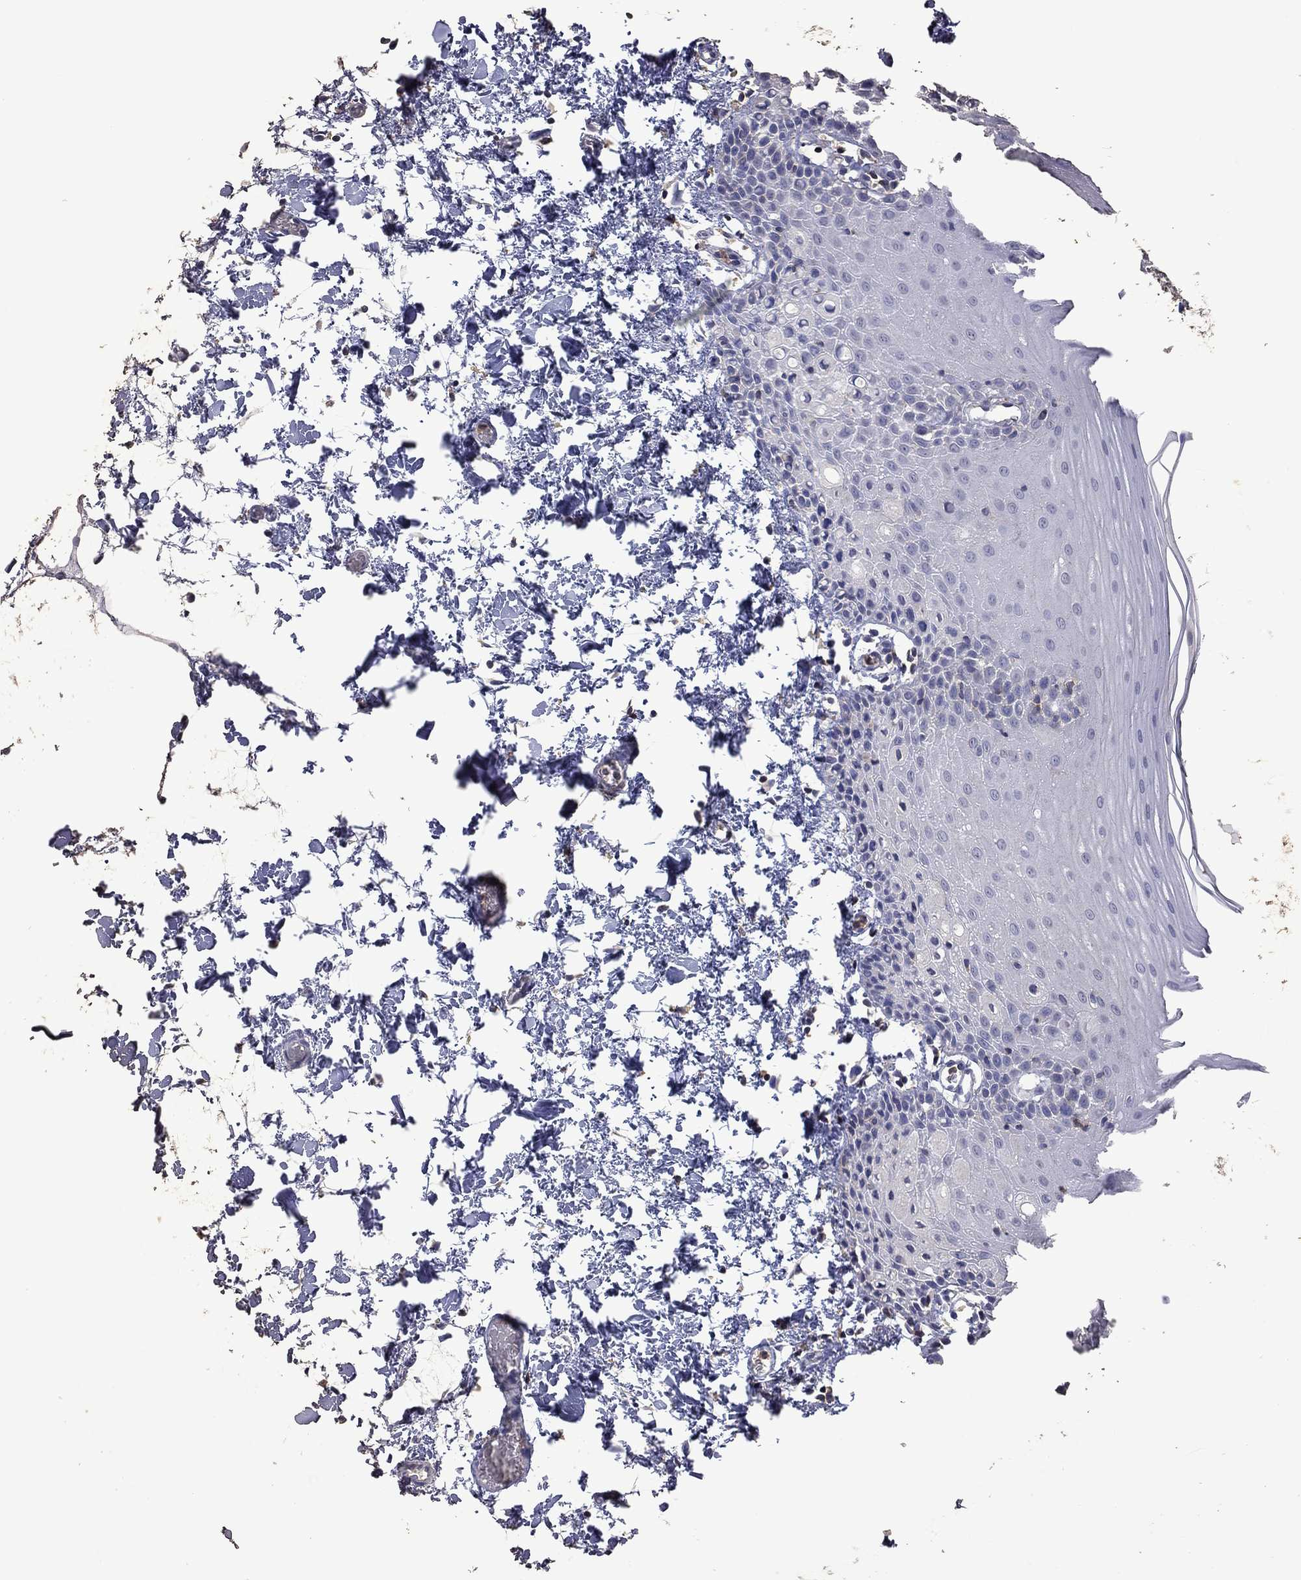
{"staining": {"intensity": "negative", "quantity": "none", "location": "none"}, "tissue": "oral mucosa", "cell_type": "Squamous epithelial cells", "image_type": "normal", "snomed": [{"axis": "morphology", "description": "Normal tissue, NOS"}, {"axis": "topography", "description": "Oral tissue"}], "caption": "IHC photomicrograph of benign oral mucosa: oral mucosa stained with DAB reveals no significant protein positivity in squamous epithelial cells. Brightfield microscopy of immunohistochemistry (IHC) stained with DAB (3,3'-diaminobenzidine) (brown) and hematoxylin (blue), captured at high magnification.", "gene": "ENSG00000288520", "patient": {"sex": "male", "age": 81}}